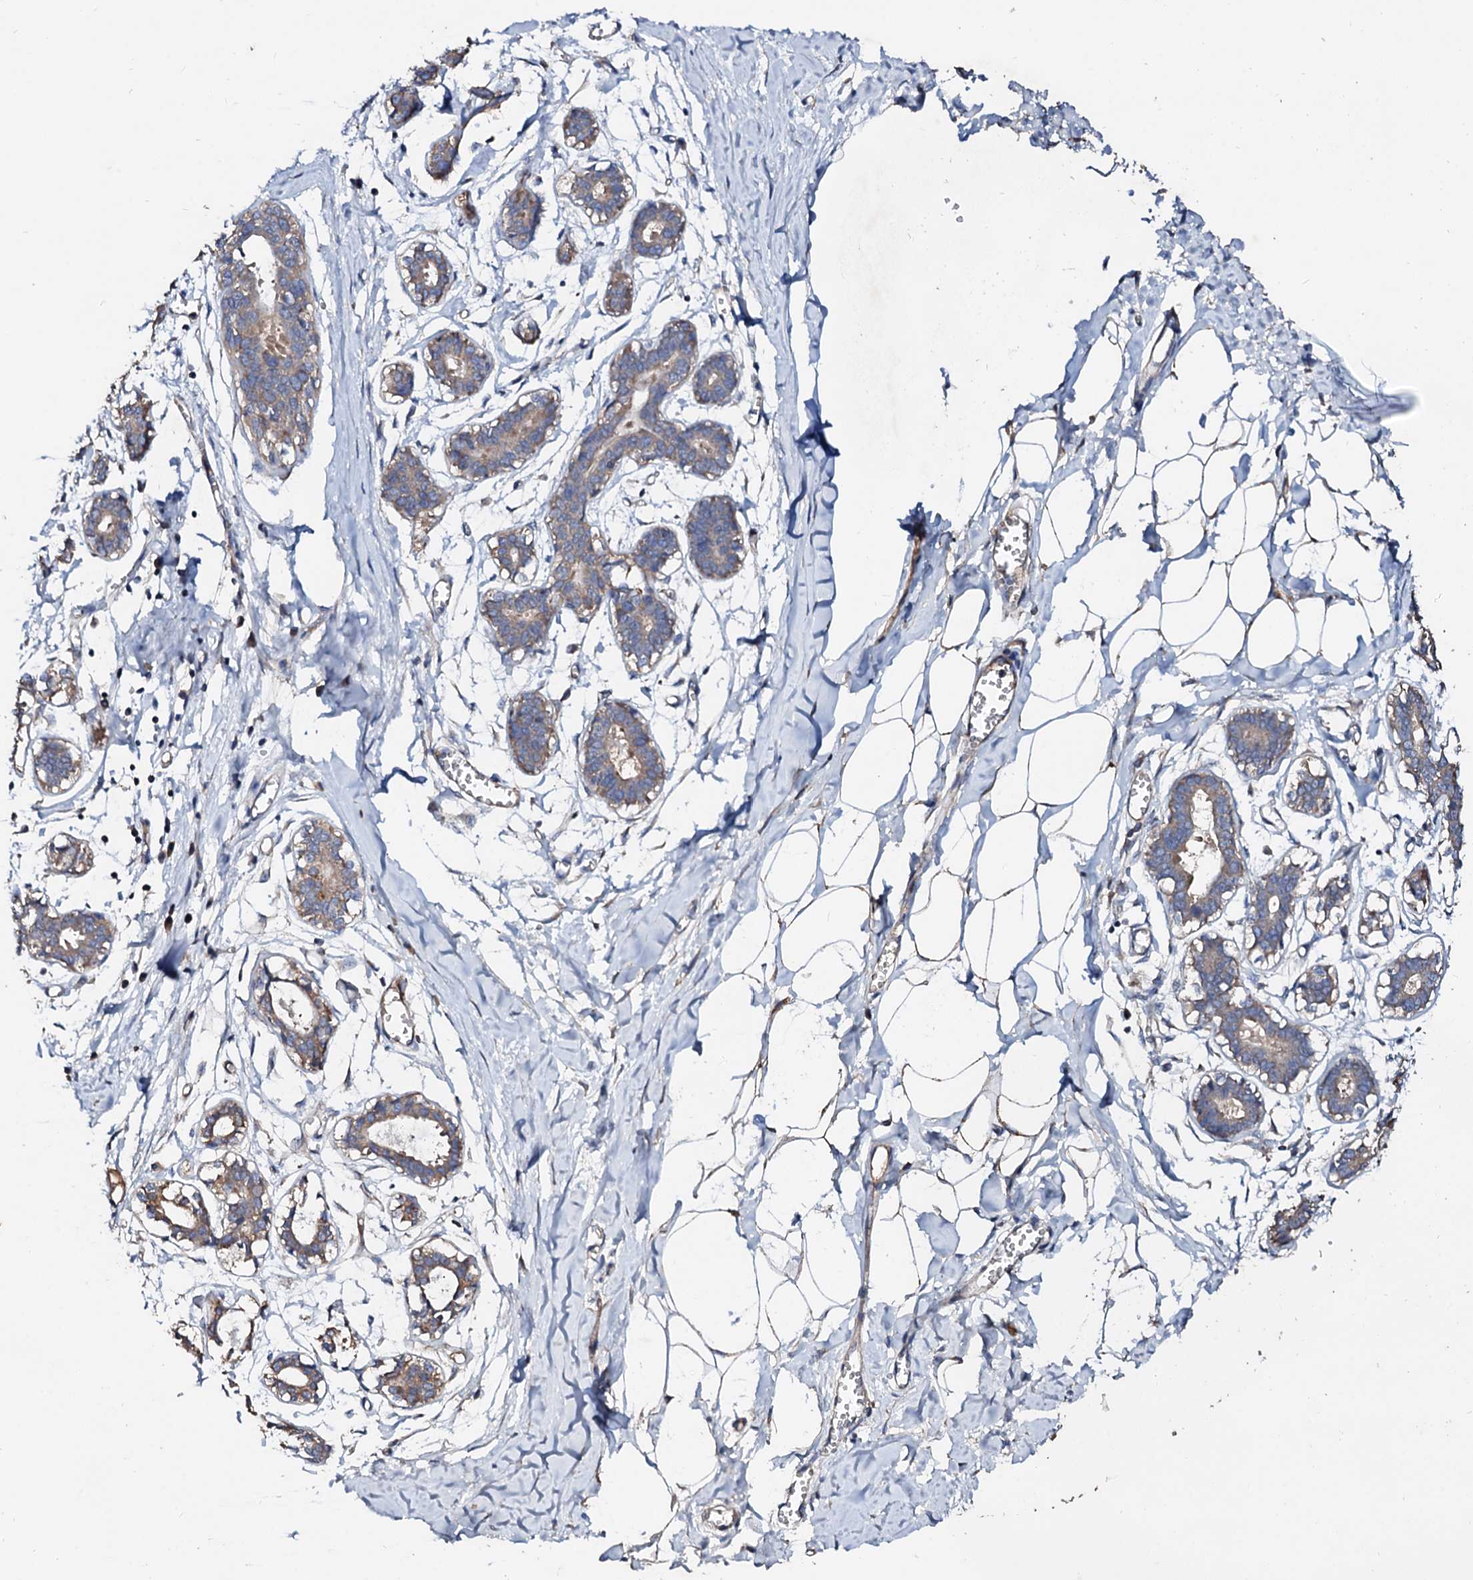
{"staining": {"intensity": "weak", "quantity": "25%-75%", "location": "cytoplasmic/membranous"}, "tissue": "breast", "cell_type": "Adipocytes", "image_type": "normal", "snomed": [{"axis": "morphology", "description": "Normal tissue, NOS"}, {"axis": "topography", "description": "Breast"}], "caption": "Immunohistochemistry of normal breast displays low levels of weak cytoplasmic/membranous staining in about 25%-75% of adipocytes. (DAB (3,3'-diaminobenzidine) IHC, brown staining for protein, blue staining for nuclei).", "gene": "FIBIN", "patient": {"sex": "female", "age": 27}}